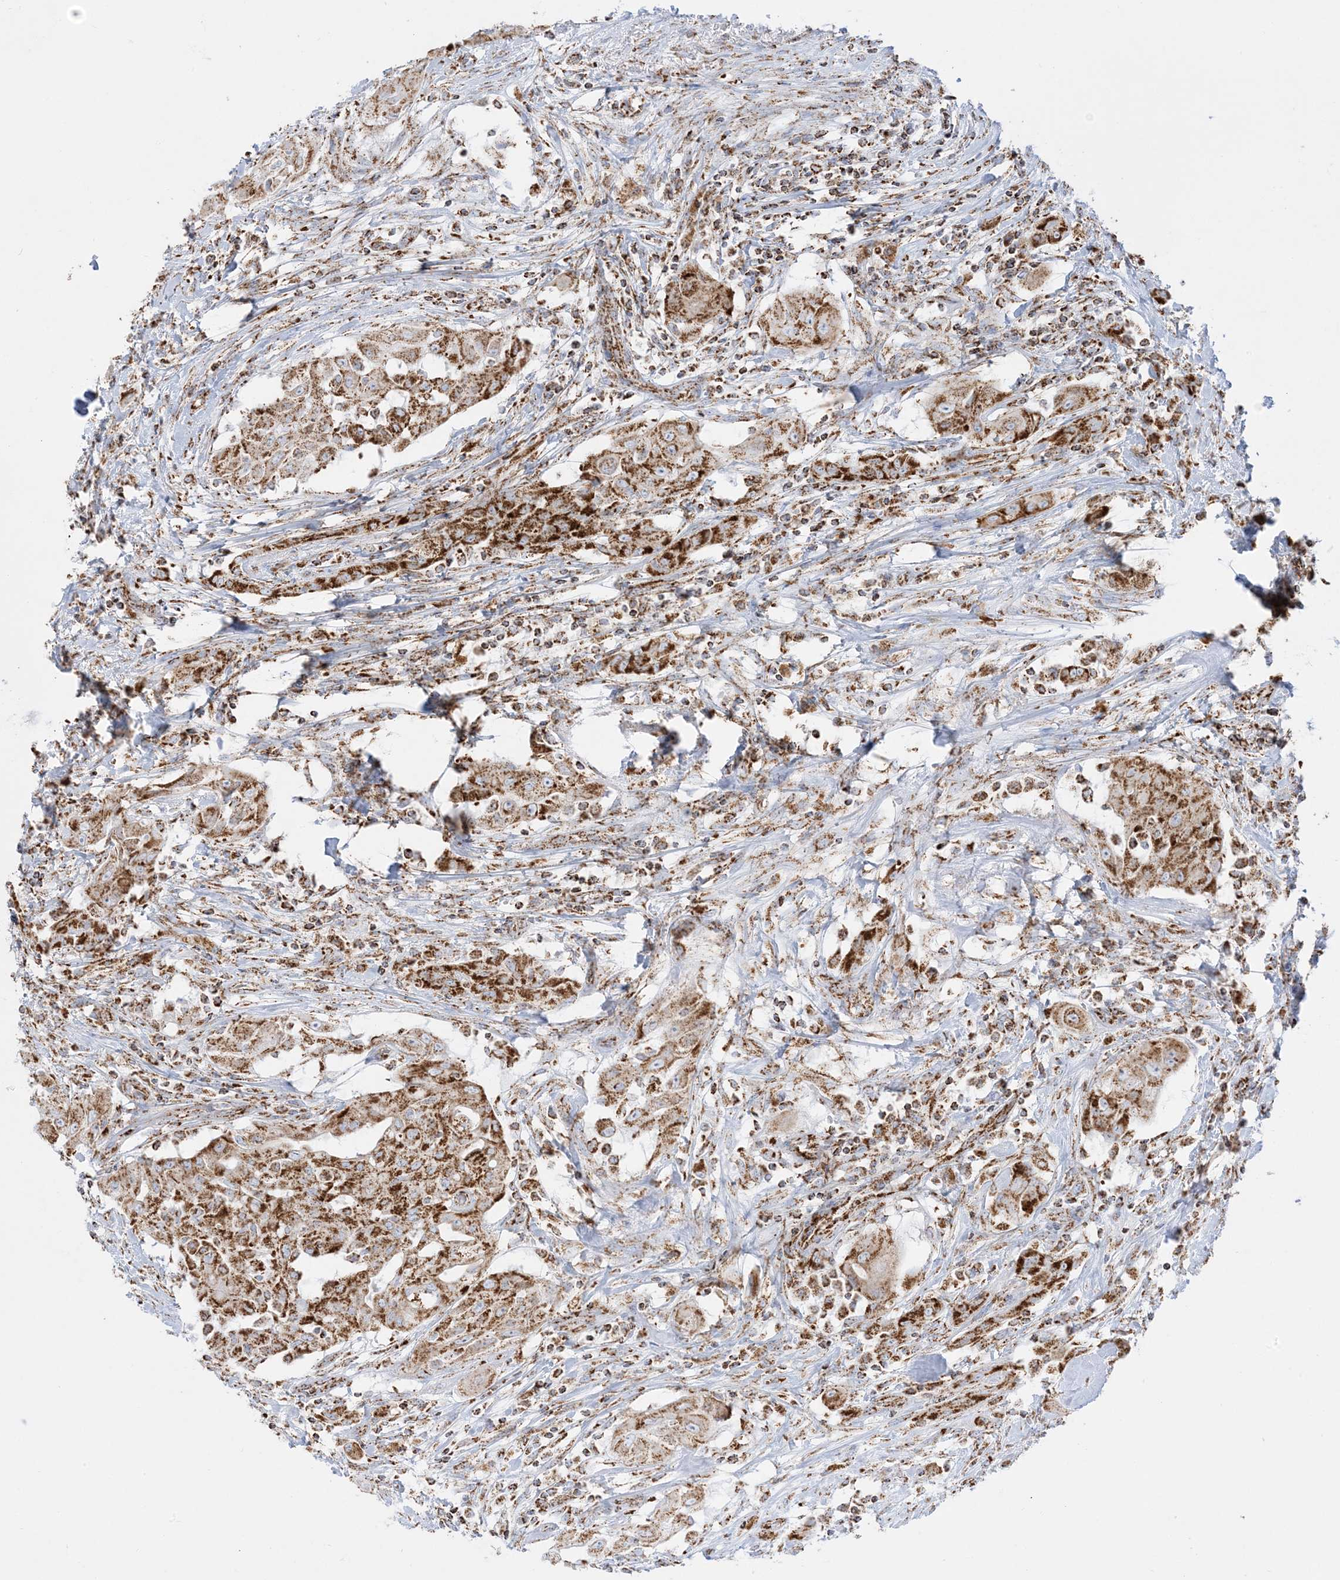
{"staining": {"intensity": "moderate", "quantity": ">75%", "location": "cytoplasmic/membranous"}, "tissue": "thyroid cancer", "cell_type": "Tumor cells", "image_type": "cancer", "snomed": [{"axis": "morphology", "description": "Papillary adenocarcinoma, NOS"}, {"axis": "topography", "description": "Thyroid gland"}], "caption": "This is an image of immunohistochemistry (IHC) staining of papillary adenocarcinoma (thyroid), which shows moderate expression in the cytoplasmic/membranous of tumor cells.", "gene": "MRPS36", "patient": {"sex": "female", "age": 59}}